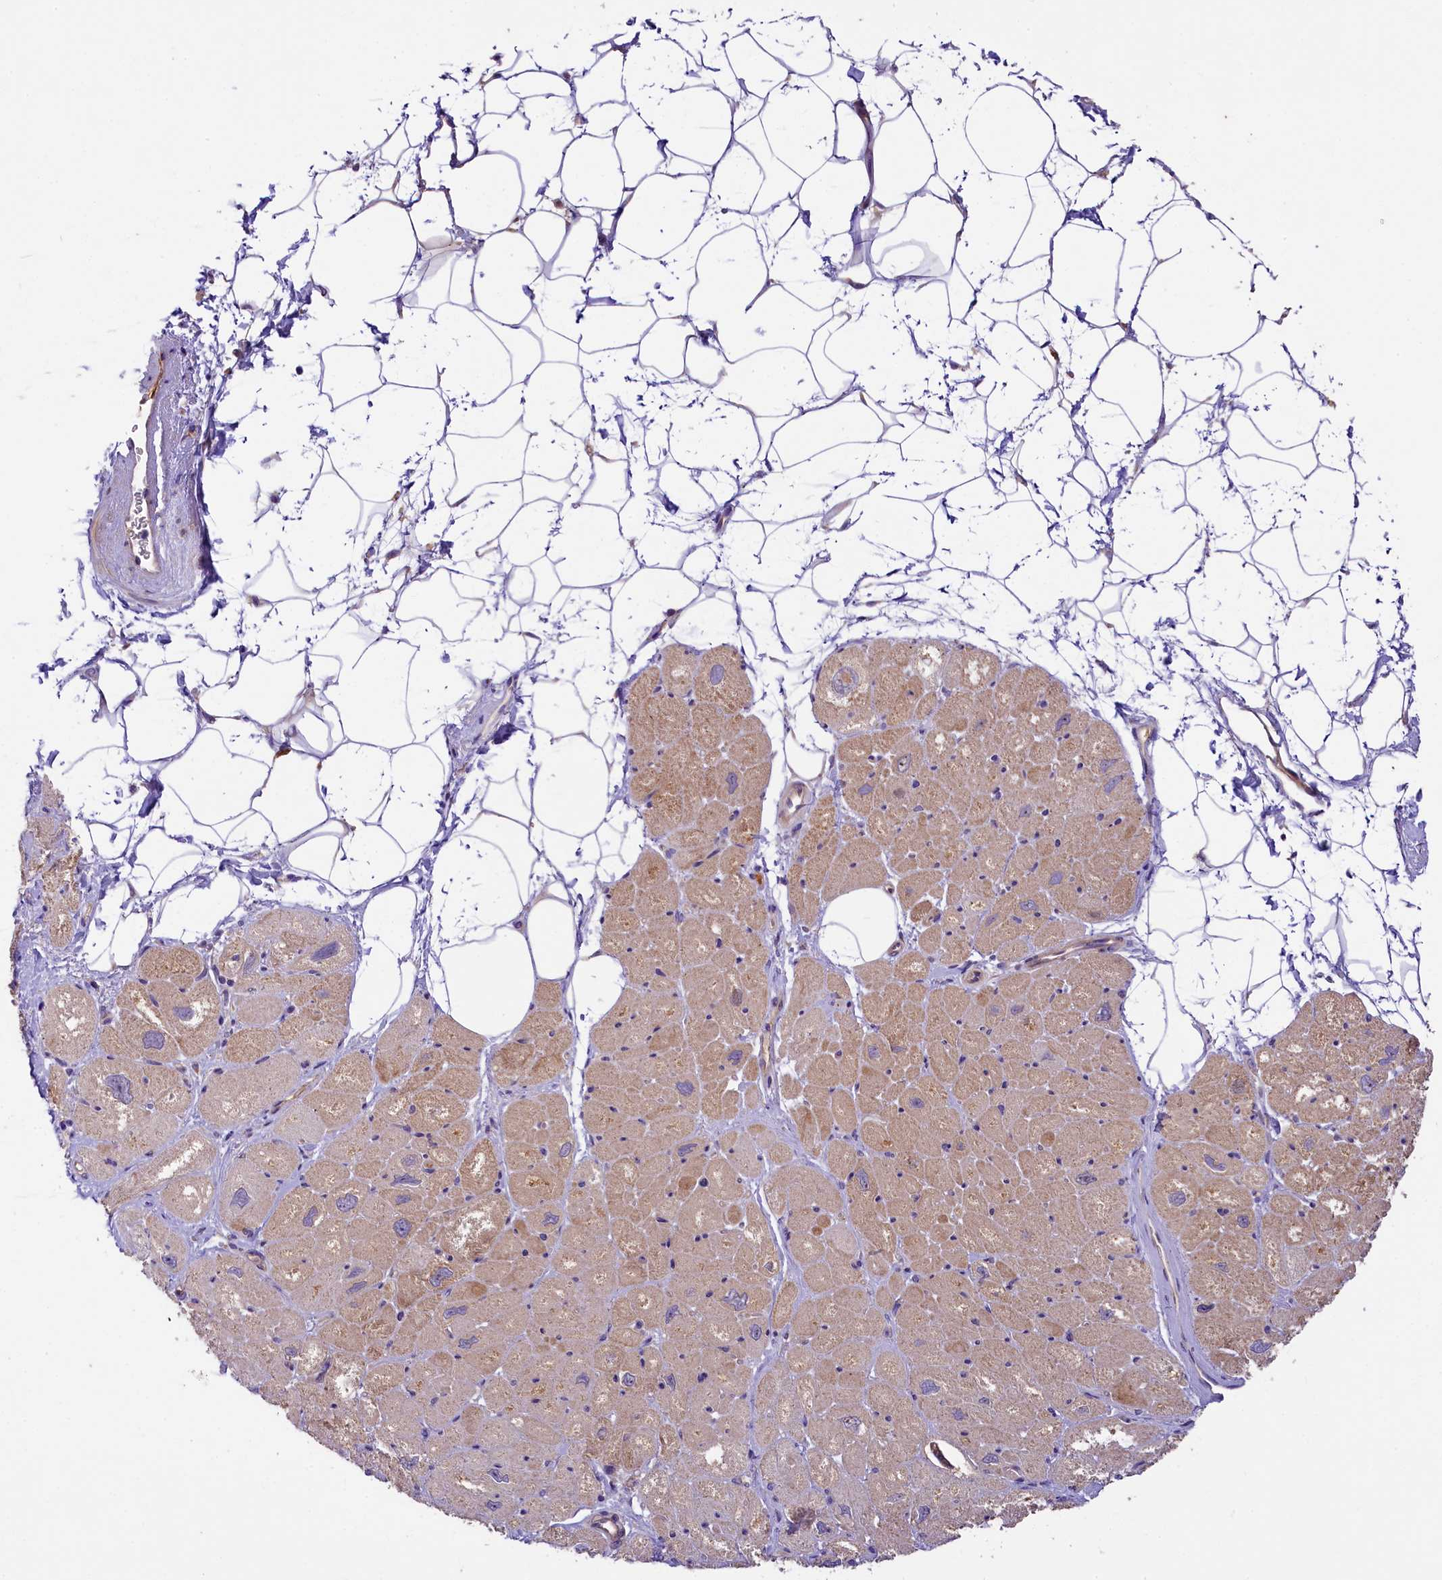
{"staining": {"intensity": "weak", "quantity": ">75%", "location": "cytoplasmic/membranous"}, "tissue": "heart muscle", "cell_type": "Cardiomyocytes", "image_type": "normal", "snomed": [{"axis": "morphology", "description": "Normal tissue, NOS"}, {"axis": "topography", "description": "Heart"}], "caption": "High-magnification brightfield microscopy of benign heart muscle stained with DAB (brown) and counterstained with hematoxylin (blue). cardiomyocytes exhibit weak cytoplasmic/membranous staining is identified in approximately>75% of cells.", "gene": "UBXN6", "patient": {"sex": "male", "age": 50}}